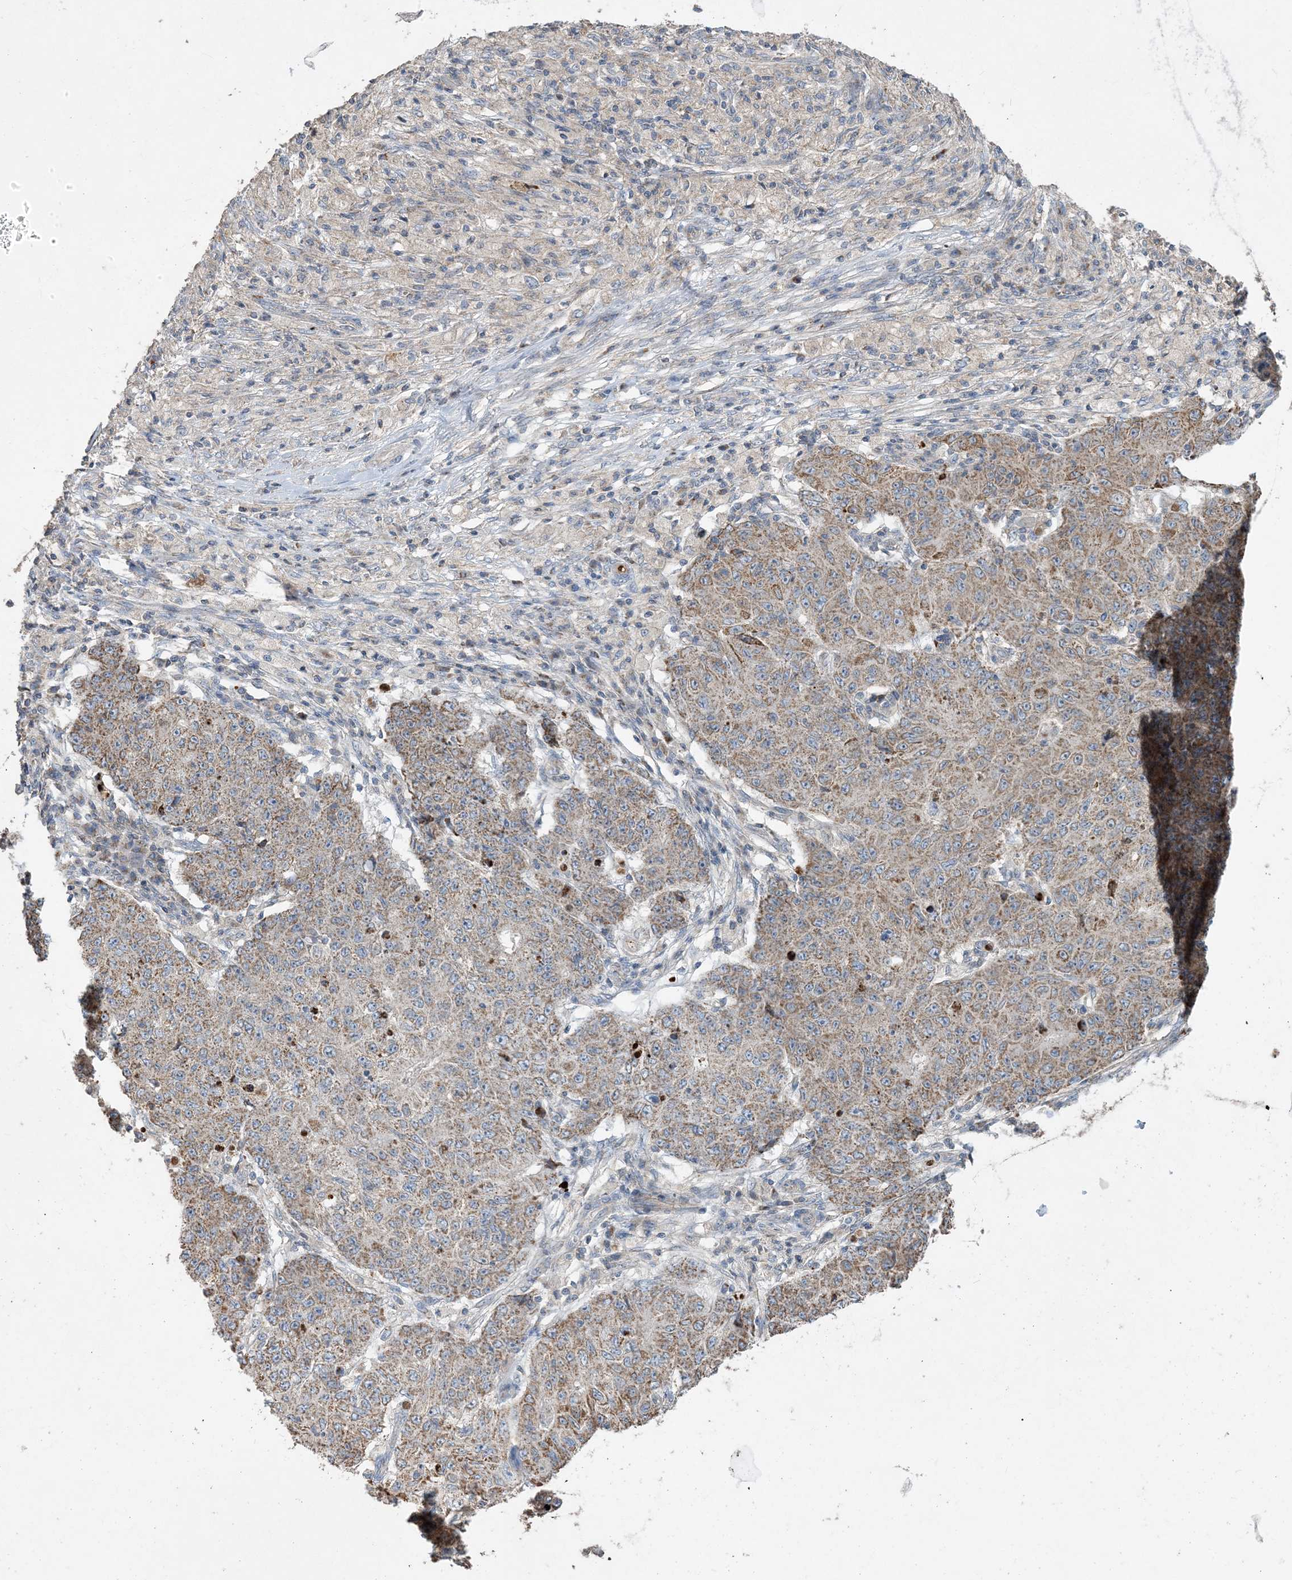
{"staining": {"intensity": "weak", "quantity": ">75%", "location": "cytoplasmic/membranous"}, "tissue": "ovarian cancer", "cell_type": "Tumor cells", "image_type": "cancer", "snomed": [{"axis": "morphology", "description": "Carcinoma, endometroid"}, {"axis": "topography", "description": "Ovary"}], "caption": "Immunohistochemistry (IHC) of human ovarian cancer displays low levels of weak cytoplasmic/membranous expression in approximately >75% of tumor cells. (DAB (3,3'-diaminobenzidine) IHC with brightfield microscopy, high magnification).", "gene": "ECHDC1", "patient": {"sex": "female", "age": 42}}